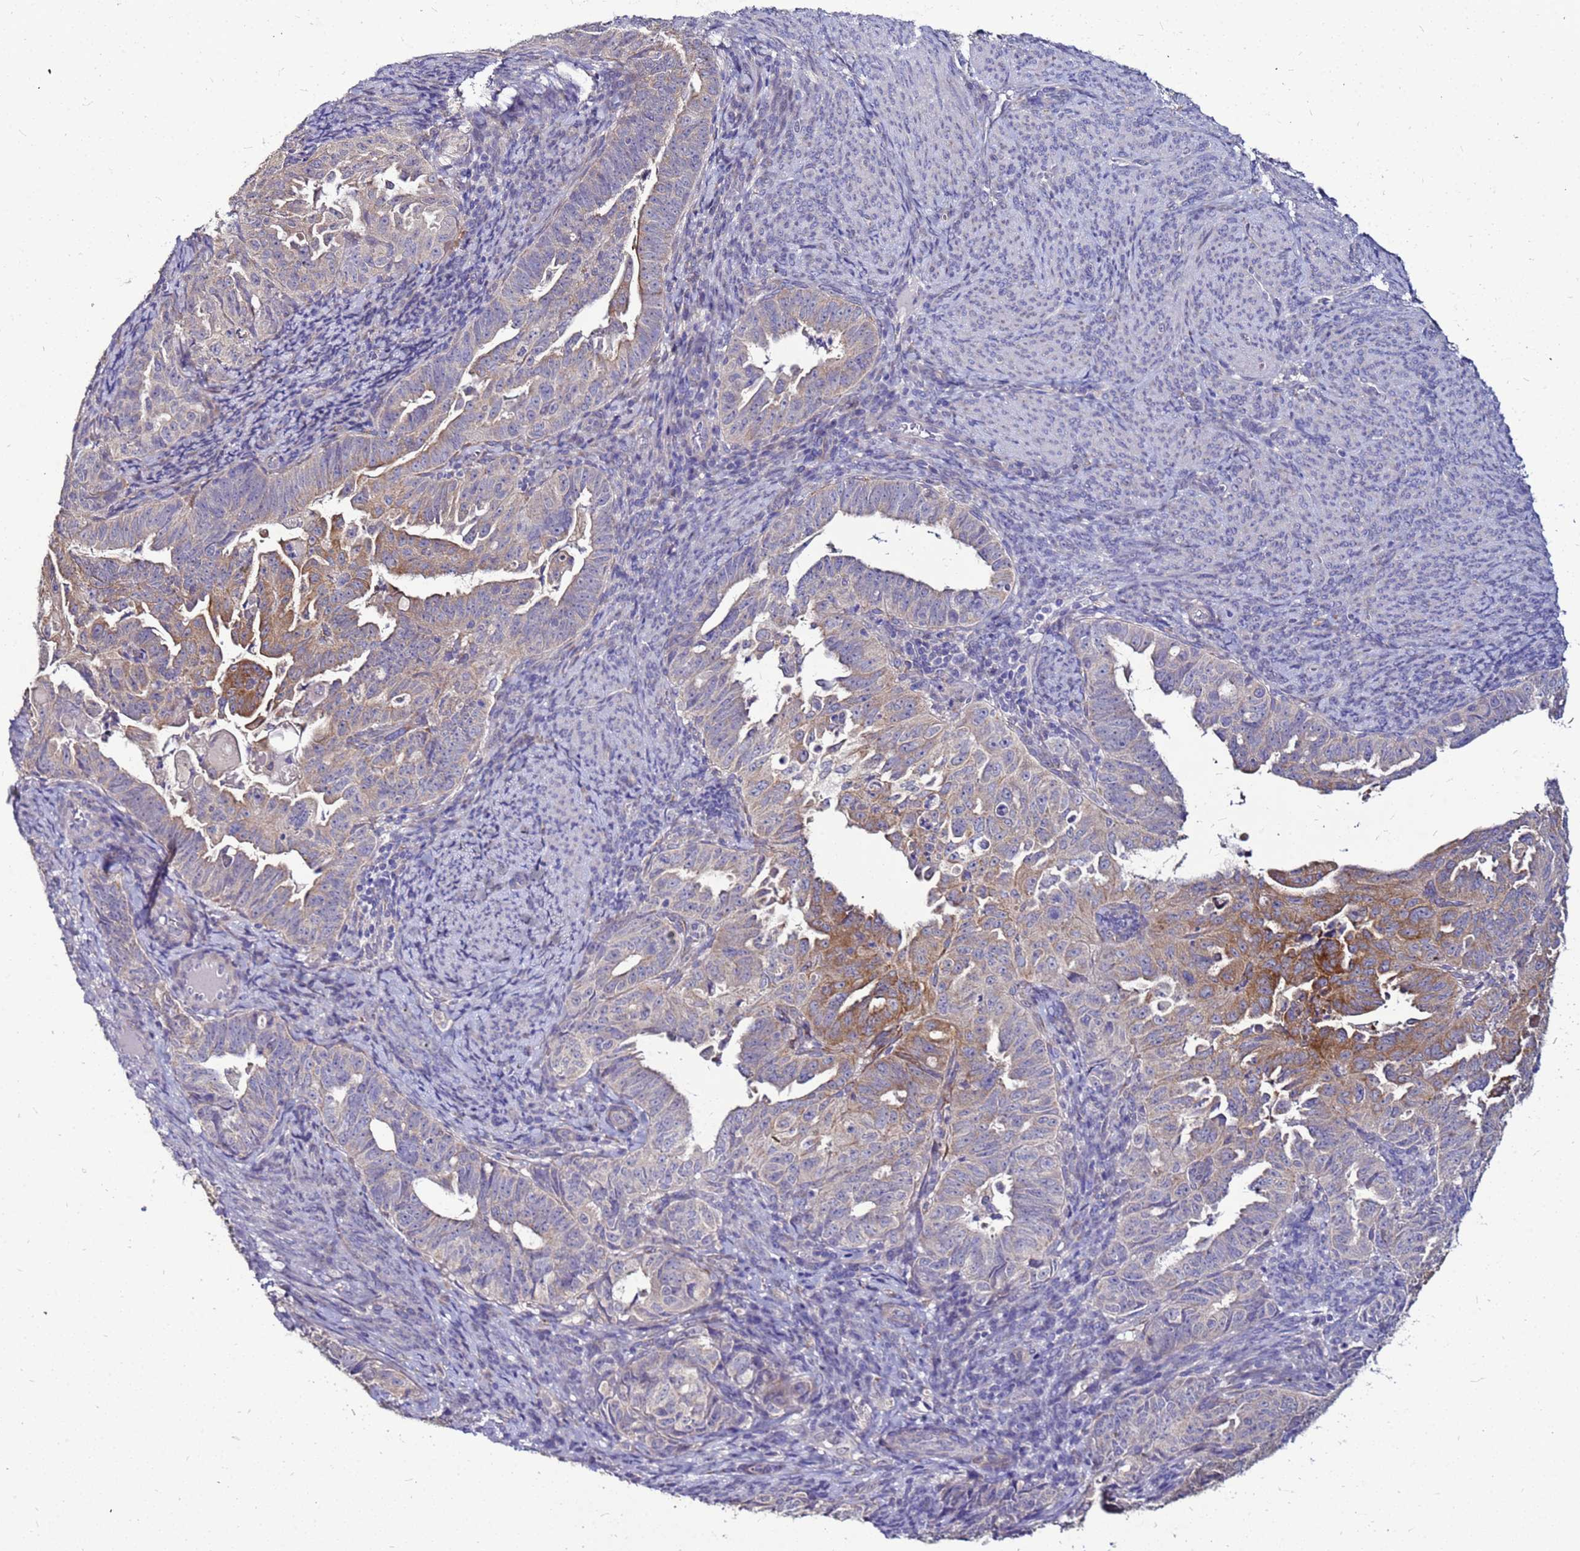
{"staining": {"intensity": "strong", "quantity": "25%-75%", "location": "cytoplasmic/membranous"}, "tissue": "endometrial cancer", "cell_type": "Tumor cells", "image_type": "cancer", "snomed": [{"axis": "morphology", "description": "Adenocarcinoma, NOS"}, {"axis": "topography", "description": "Endometrium"}], "caption": "A high-resolution image shows immunohistochemistry (IHC) staining of endometrial adenocarcinoma, which reveals strong cytoplasmic/membranous staining in about 25%-75% of tumor cells.", "gene": "SLC44A3", "patient": {"sex": "female", "age": 65}}